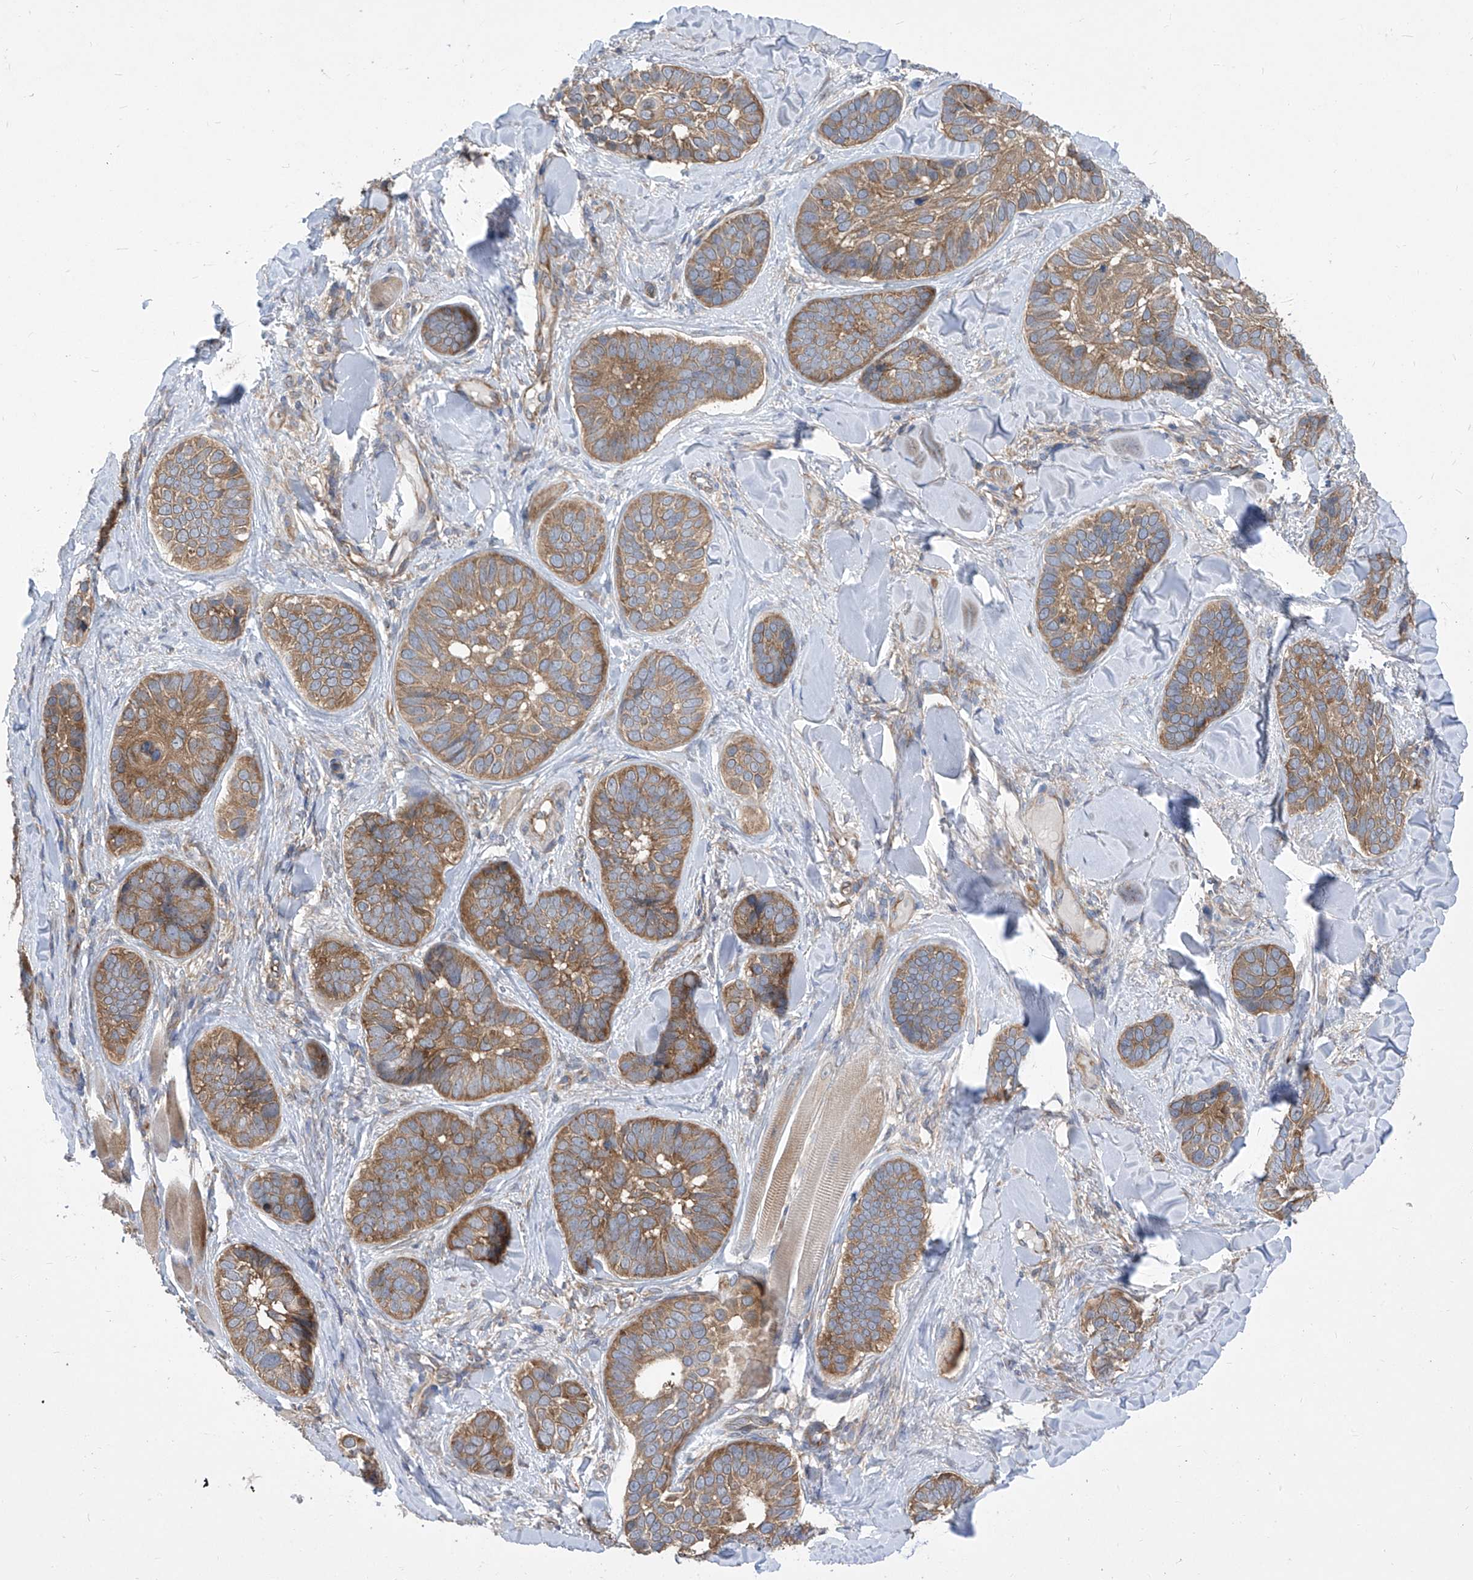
{"staining": {"intensity": "moderate", "quantity": ">75%", "location": "cytoplasmic/membranous"}, "tissue": "skin cancer", "cell_type": "Tumor cells", "image_type": "cancer", "snomed": [{"axis": "morphology", "description": "Basal cell carcinoma"}, {"axis": "topography", "description": "Skin"}], "caption": "IHC histopathology image of skin cancer stained for a protein (brown), which exhibits medium levels of moderate cytoplasmic/membranous expression in approximately >75% of tumor cells.", "gene": "EIF3M", "patient": {"sex": "male", "age": 62}}